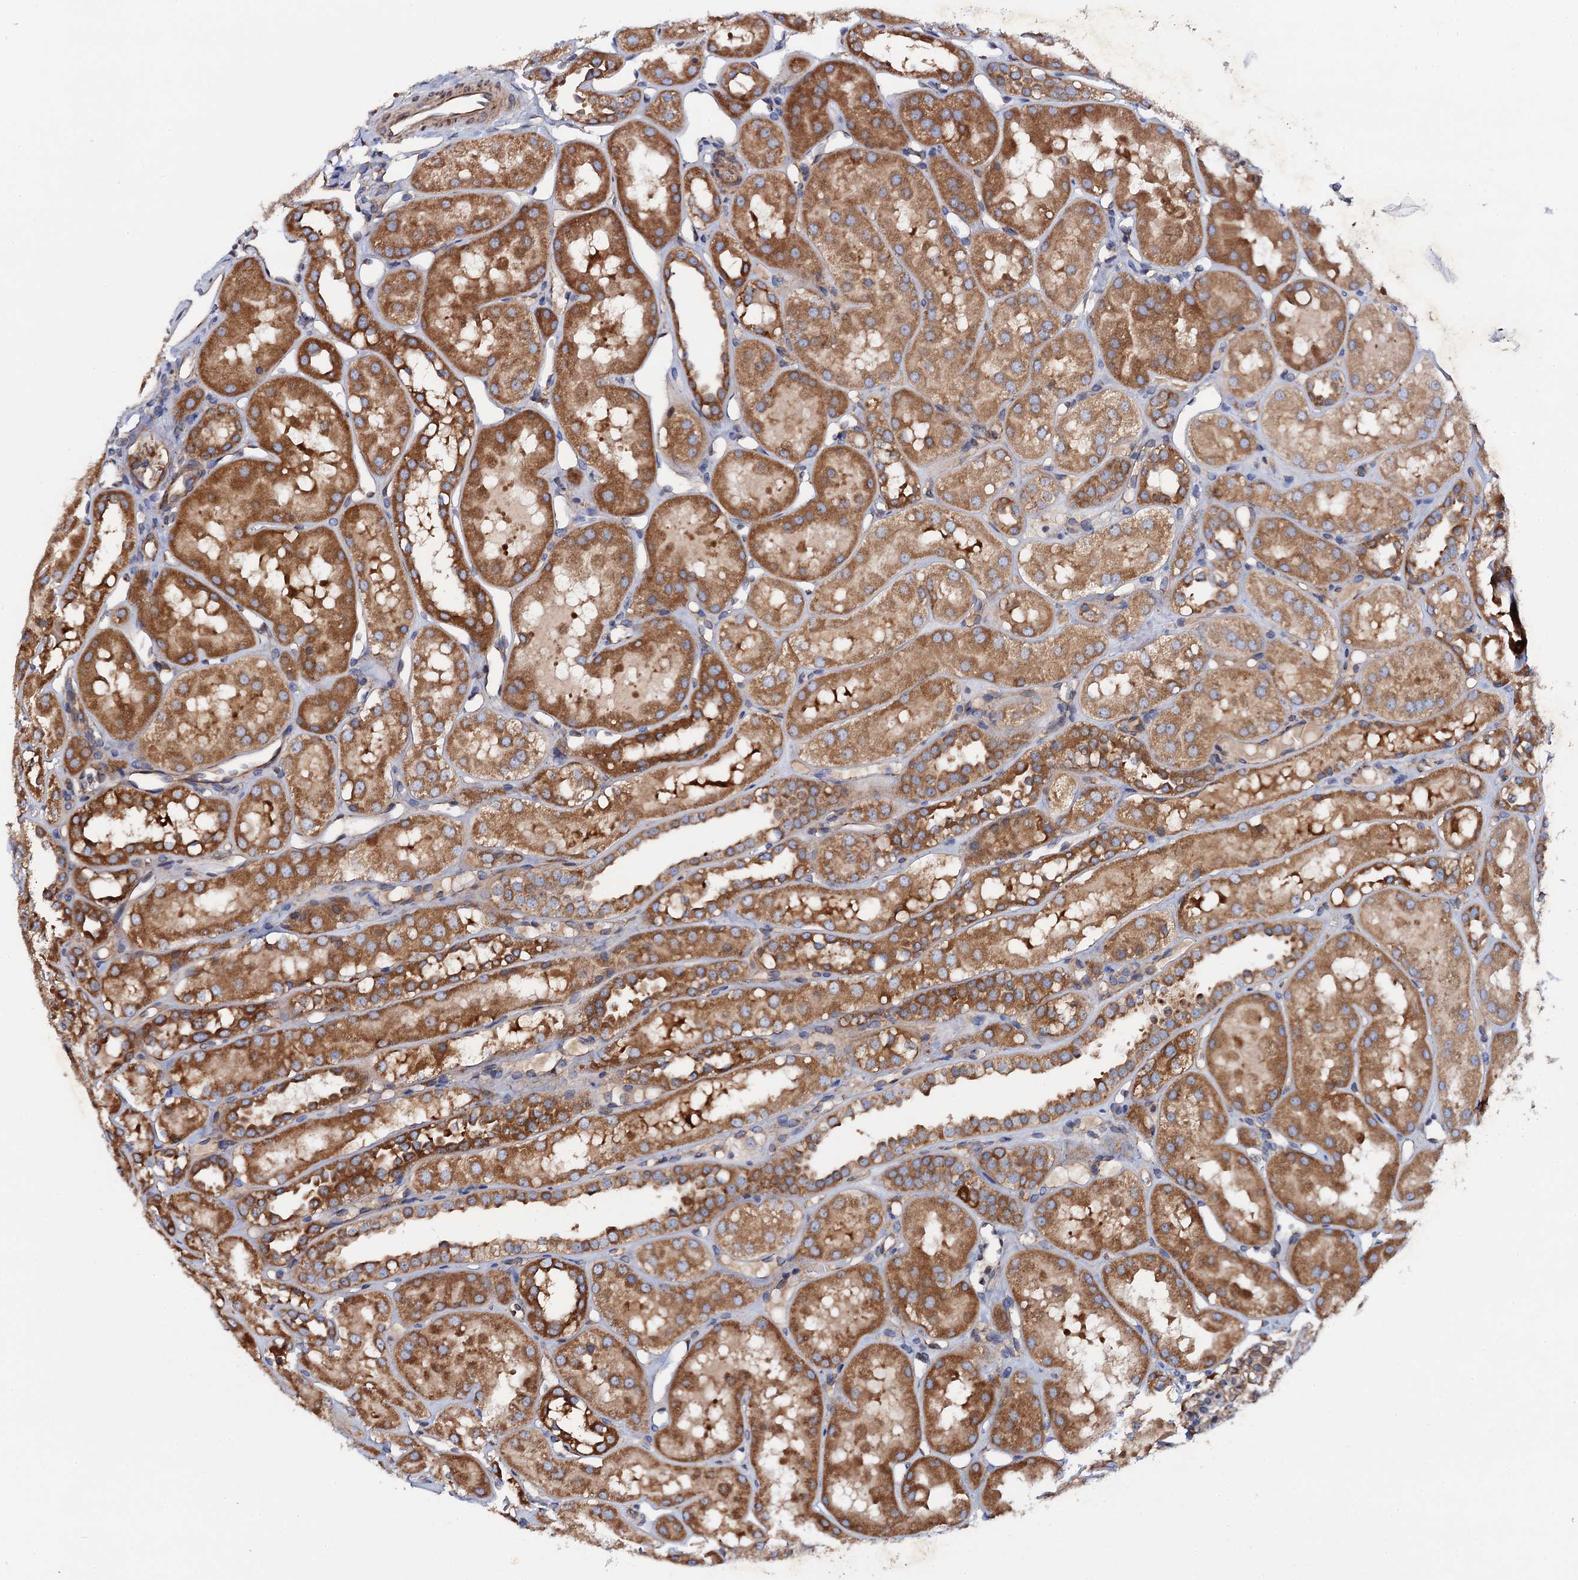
{"staining": {"intensity": "moderate", "quantity": ">75%", "location": "cytoplasmic/membranous"}, "tissue": "kidney", "cell_type": "Cells in glomeruli", "image_type": "normal", "snomed": [{"axis": "morphology", "description": "Normal tissue, NOS"}, {"axis": "topography", "description": "Kidney"}], "caption": "High-power microscopy captured an immunohistochemistry image of benign kidney, revealing moderate cytoplasmic/membranous staining in approximately >75% of cells in glomeruli. The staining was performed using DAB to visualize the protein expression in brown, while the nuclei were stained in blue with hematoxylin (Magnification: 20x).", "gene": "MRPL48", "patient": {"sex": "male", "age": 16}}